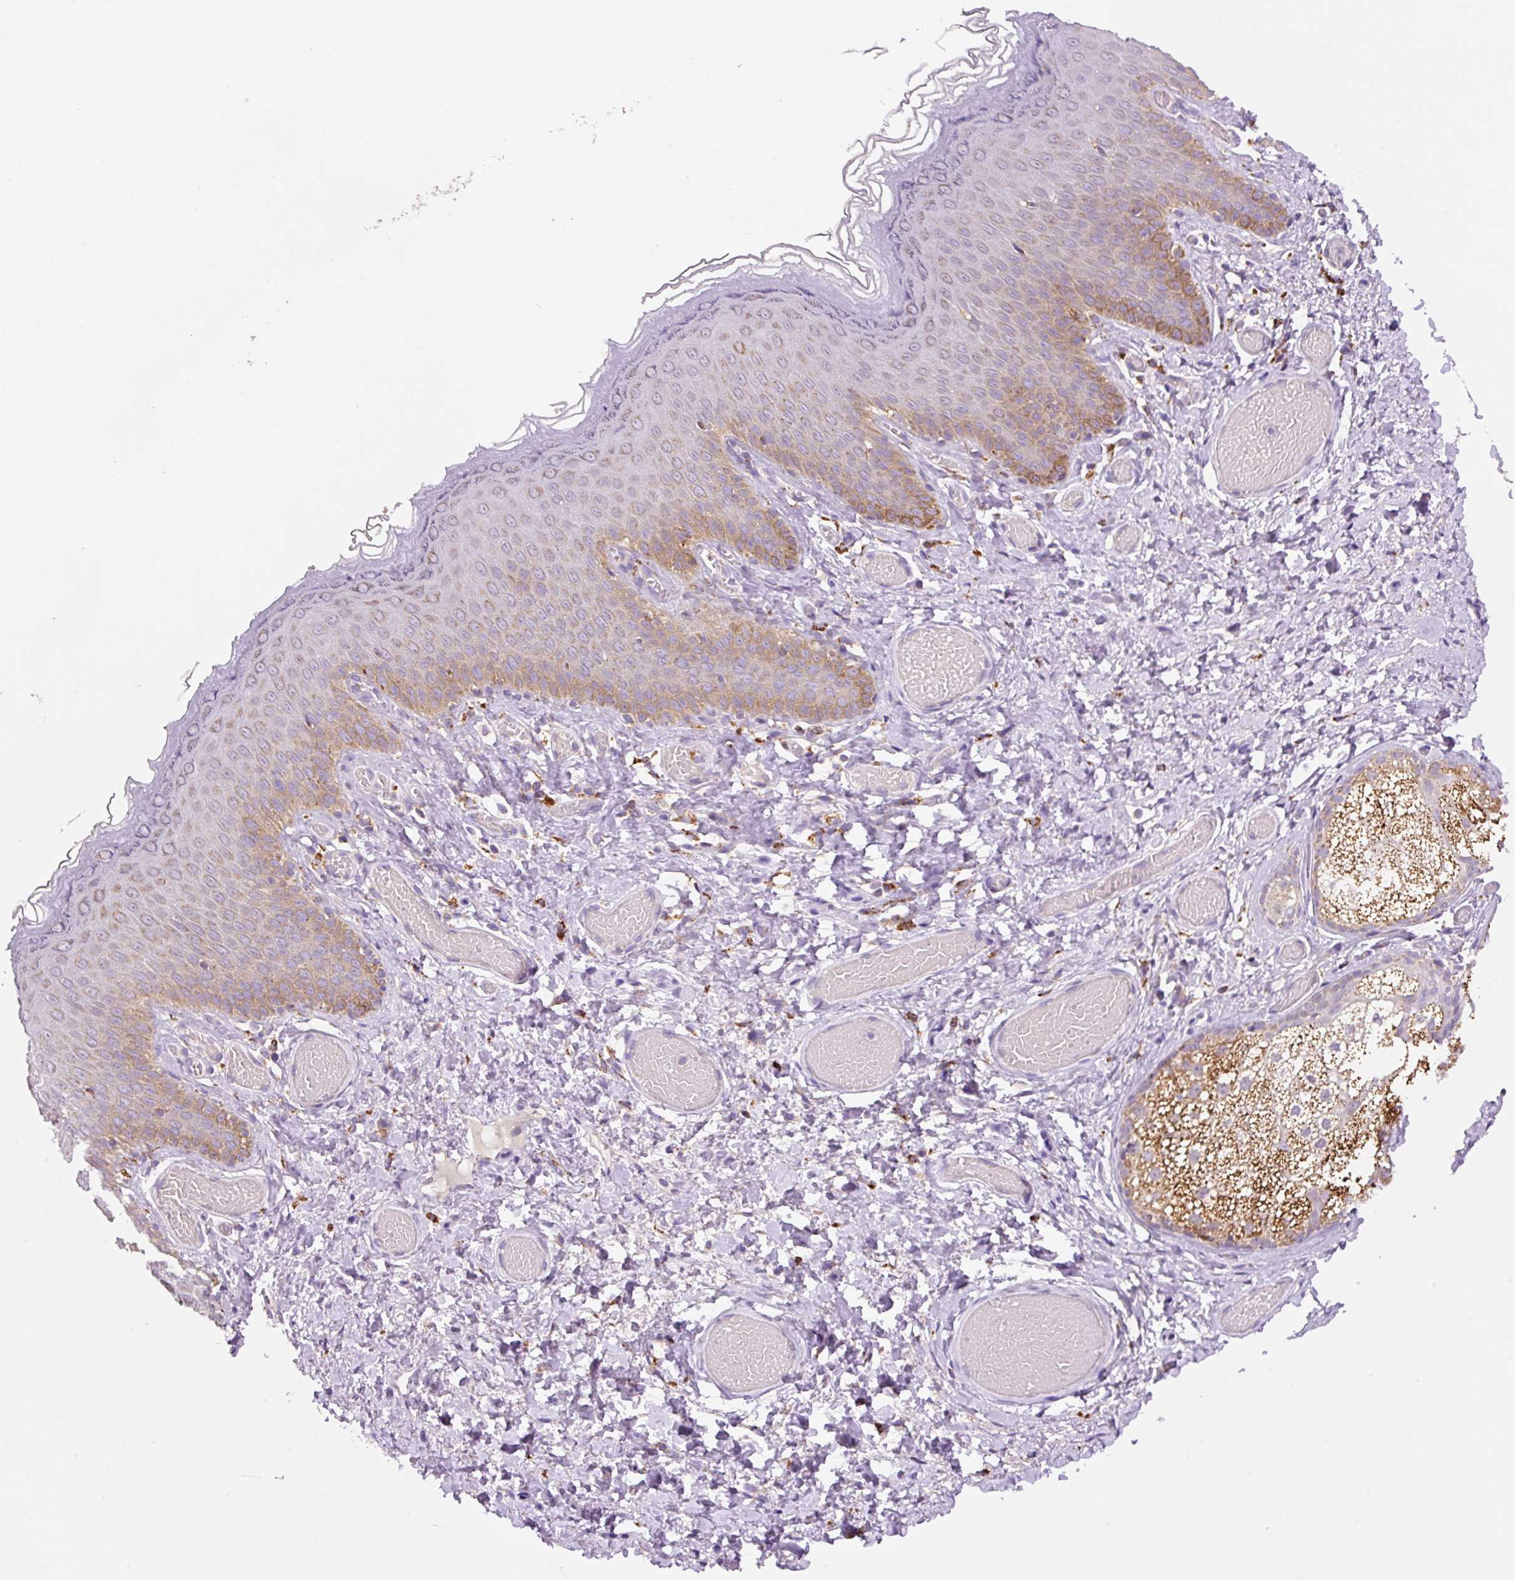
{"staining": {"intensity": "moderate", "quantity": "25%-75%", "location": "cytoplasmic/membranous"}, "tissue": "skin", "cell_type": "Epidermal cells", "image_type": "normal", "snomed": [{"axis": "morphology", "description": "Normal tissue, NOS"}, {"axis": "topography", "description": "Anal"}], "caption": "High-power microscopy captured an IHC histopathology image of benign skin, revealing moderate cytoplasmic/membranous expression in approximately 25%-75% of epidermal cells. Using DAB (3,3'-diaminobenzidine) (brown) and hematoxylin (blue) stains, captured at high magnification using brightfield microscopy.", "gene": "PCK2", "patient": {"sex": "female", "age": 40}}